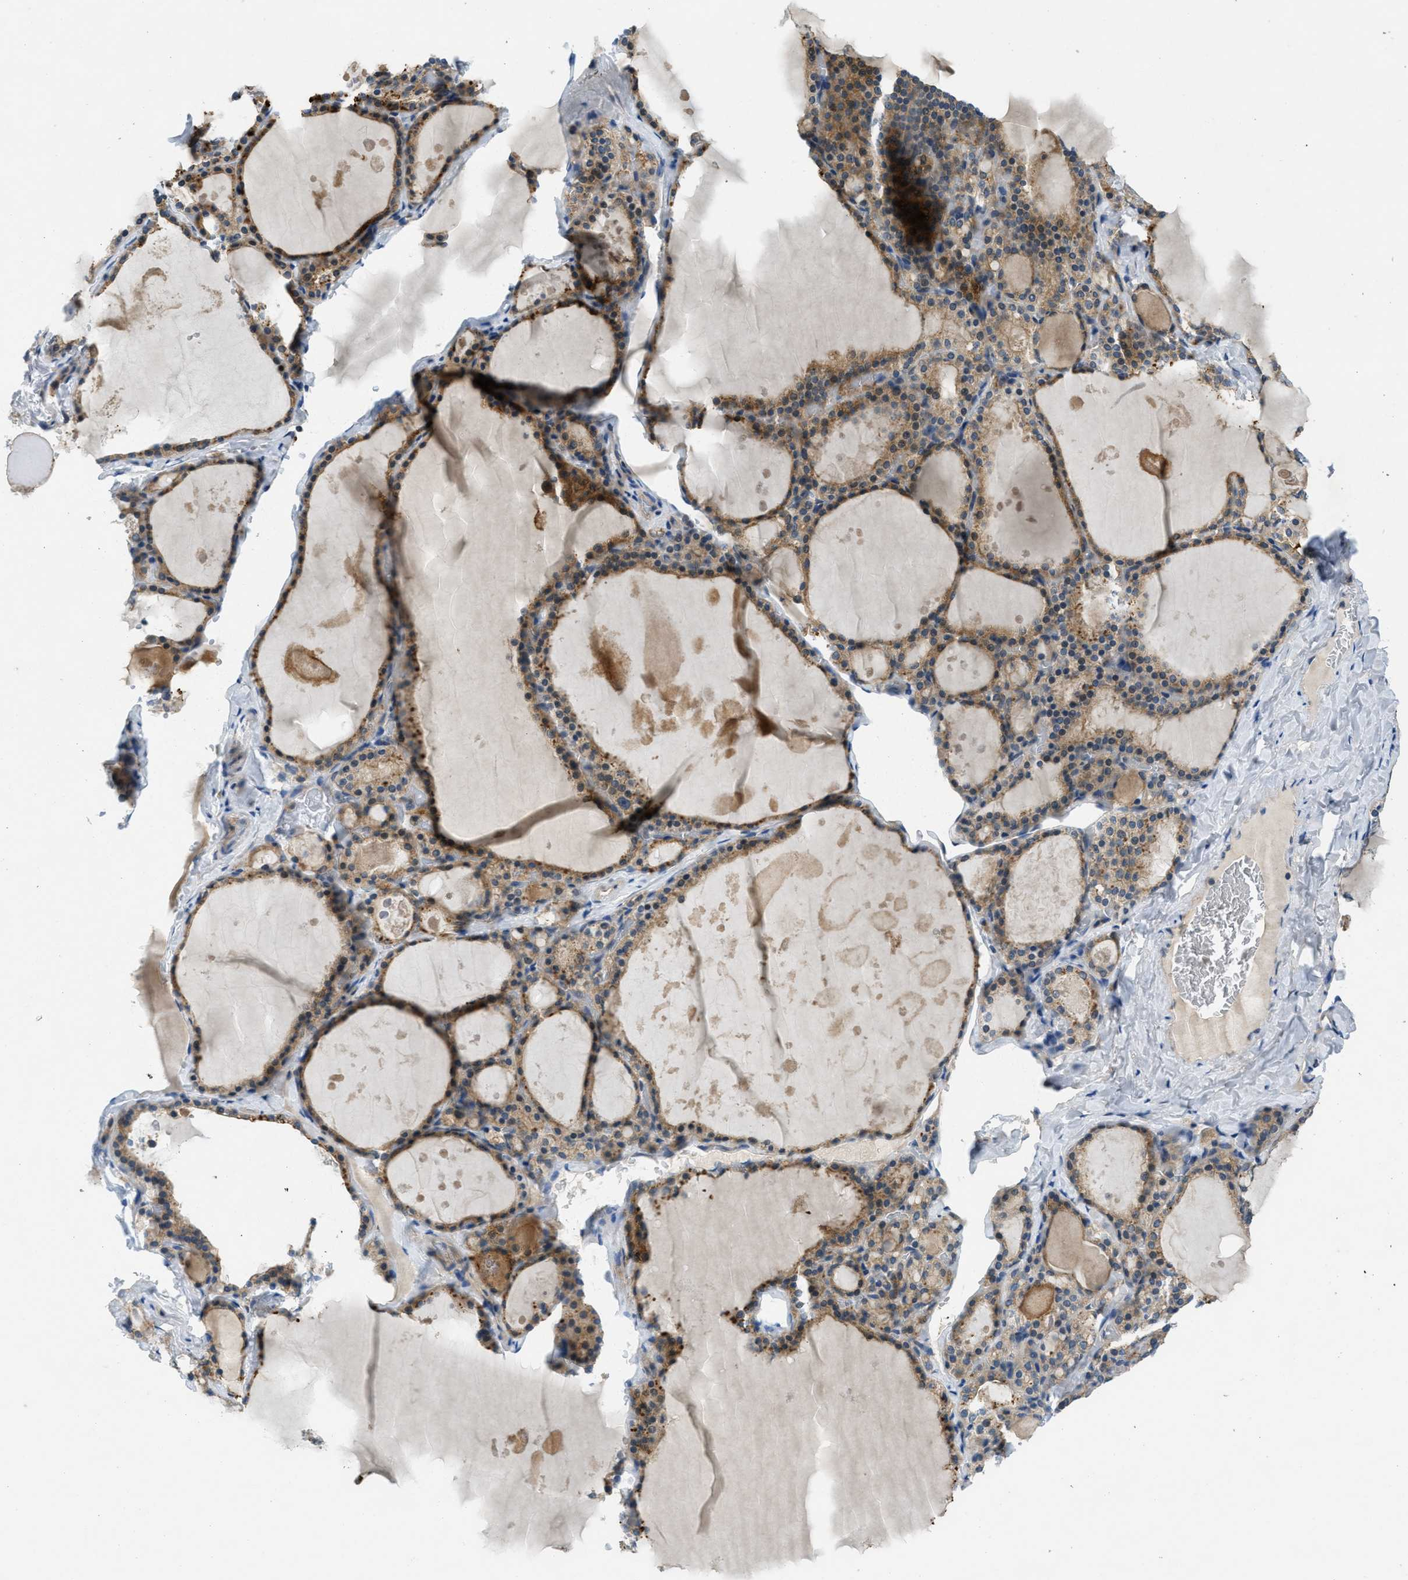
{"staining": {"intensity": "moderate", "quantity": ">75%", "location": "cytoplasmic/membranous"}, "tissue": "thyroid gland", "cell_type": "Glandular cells", "image_type": "normal", "snomed": [{"axis": "morphology", "description": "Normal tissue, NOS"}, {"axis": "topography", "description": "Thyroid gland"}], "caption": "There is medium levels of moderate cytoplasmic/membranous expression in glandular cells of normal thyroid gland, as demonstrated by immunohistochemical staining (brown color).", "gene": "RIPK2", "patient": {"sex": "male", "age": 56}}